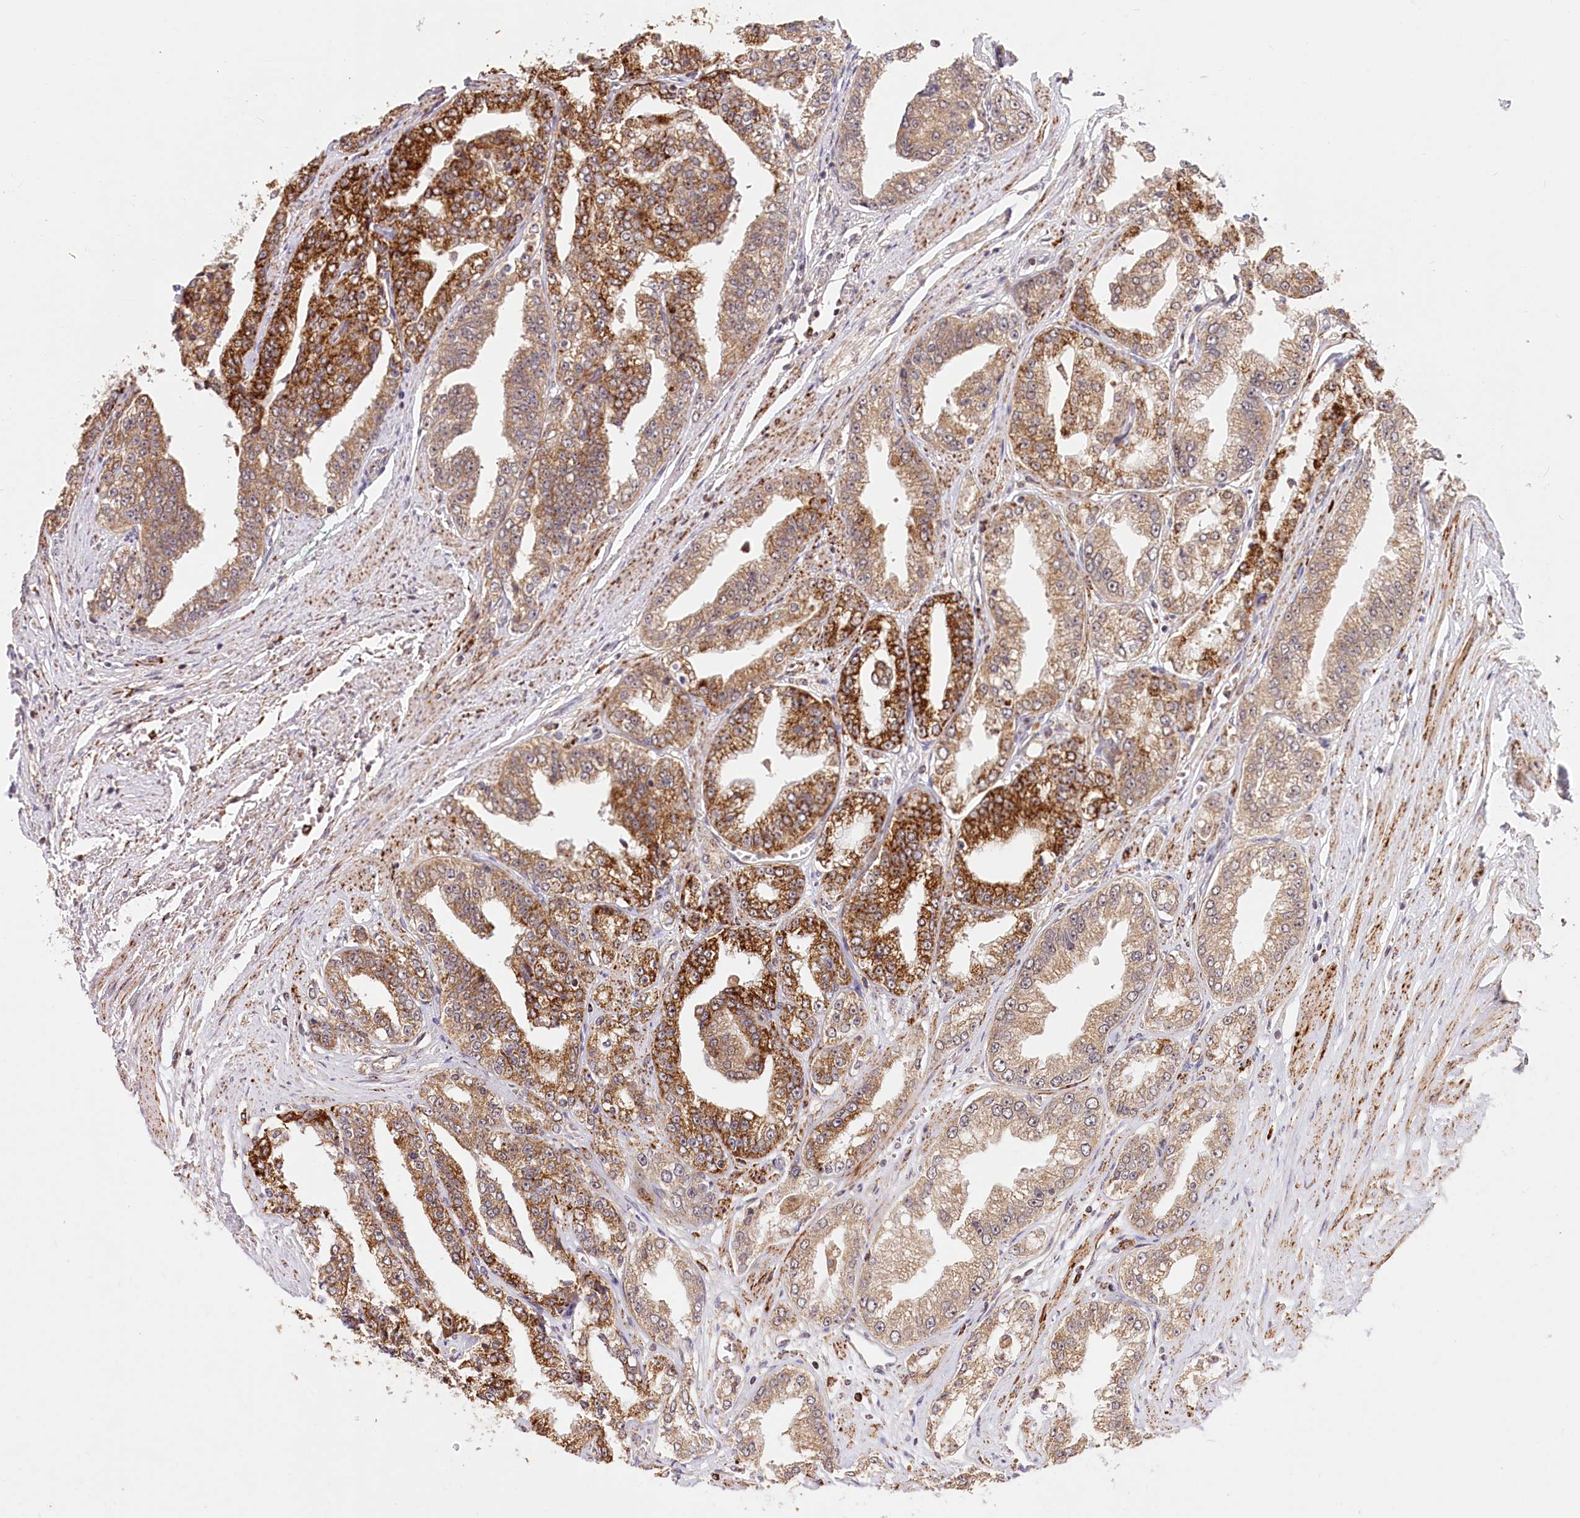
{"staining": {"intensity": "strong", "quantity": "25%-75%", "location": "cytoplasmic/membranous"}, "tissue": "prostate cancer", "cell_type": "Tumor cells", "image_type": "cancer", "snomed": [{"axis": "morphology", "description": "Adenocarcinoma, High grade"}, {"axis": "topography", "description": "Prostate"}], "caption": "The immunohistochemical stain shows strong cytoplasmic/membranous positivity in tumor cells of high-grade adenocarcinoma (prostate) tissue. Immunohistochemistry (ihc) stains the protein of interest in brown and the nuclei are stained blue.", "gene": "RTN4IP1", "patient": {"sex": "male", "age": 71}}